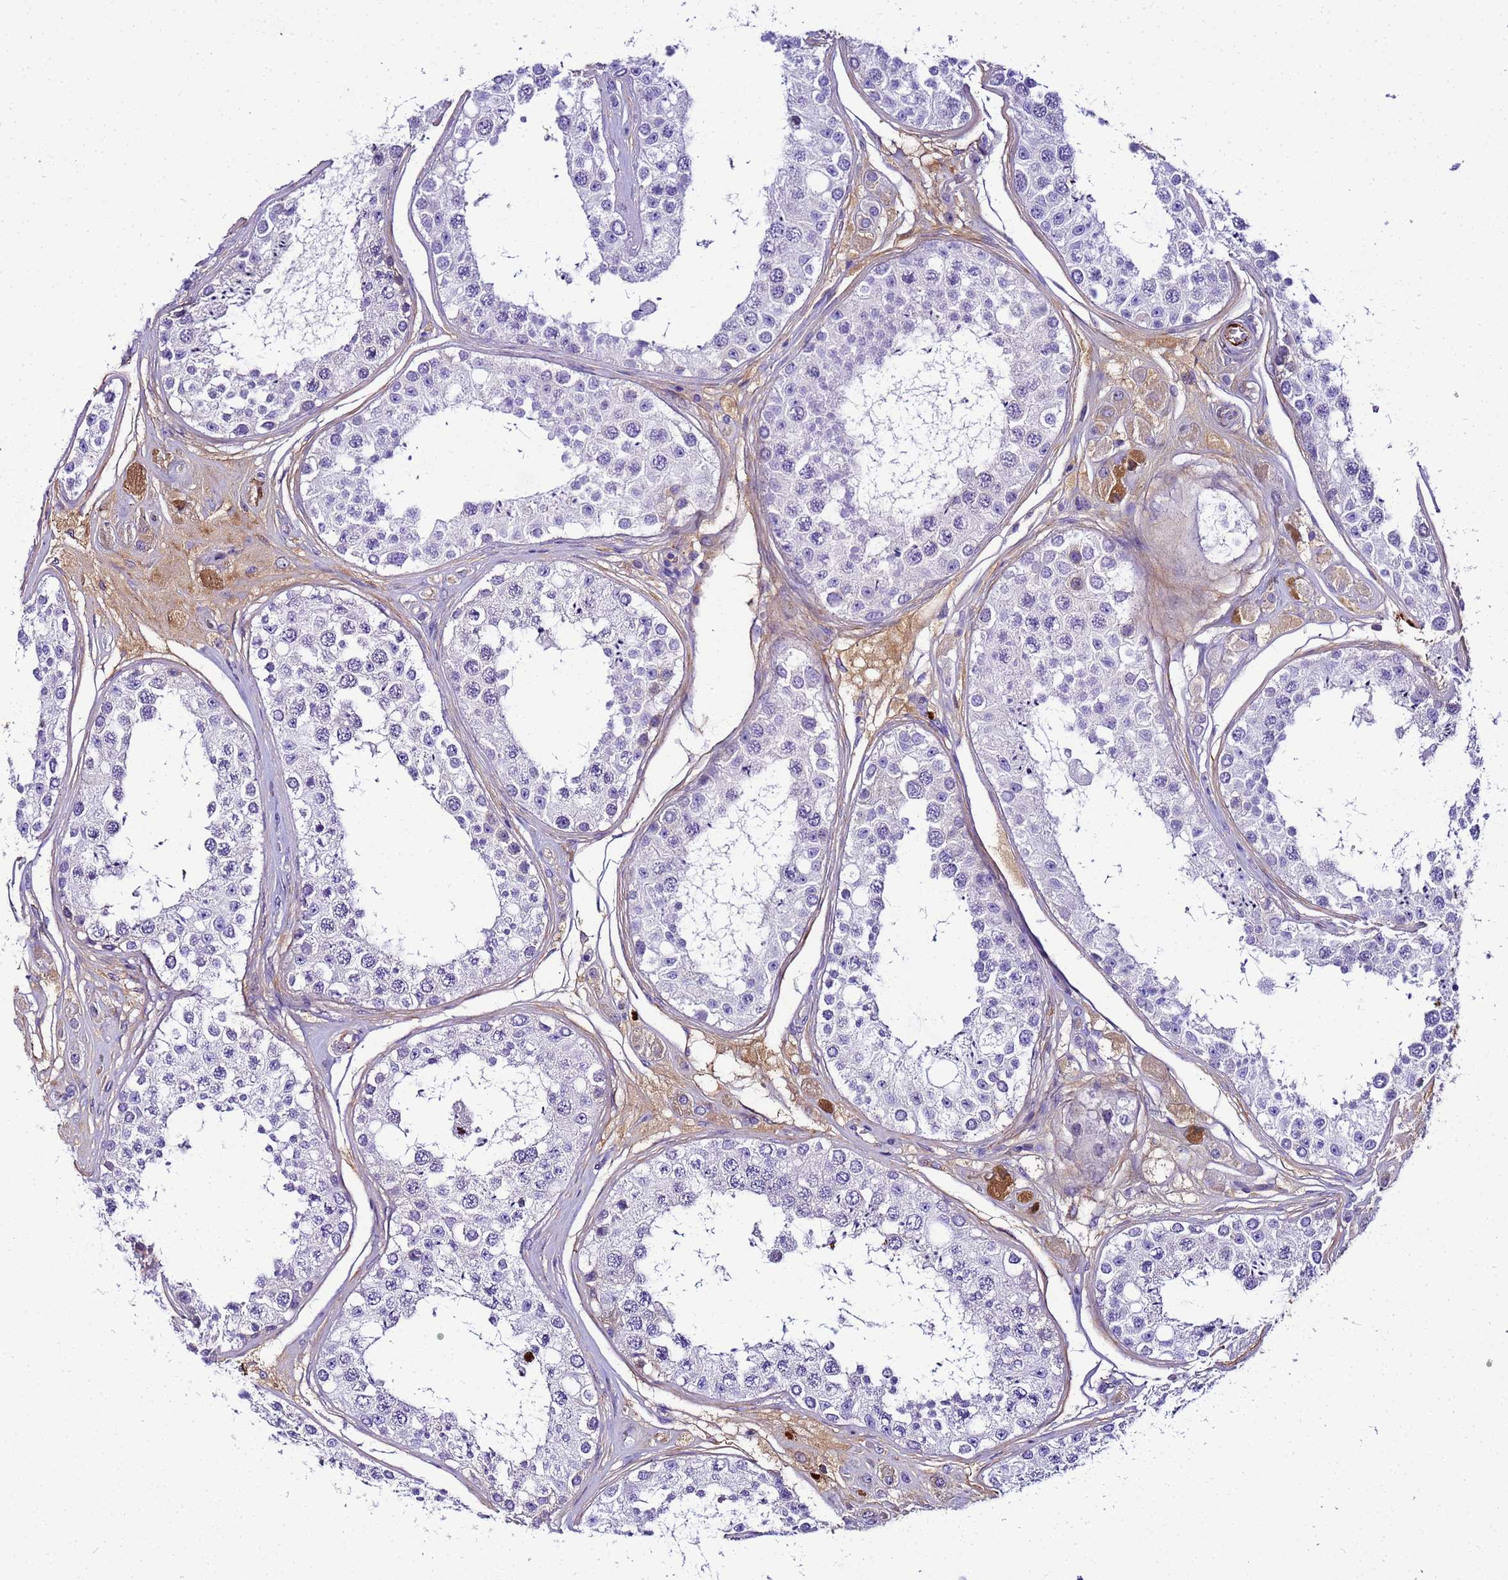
{"staining": {"intensity": "negative", "quantity": "none", "location": "none"}, "tissue": "testis", "cell_type": "Cells in seminiferous ducts", "image_type": "normal", "snomed": [{"axis": "morphology", "description": "Normal tissue, NOS"}, {"axis": "topography", "description": "Testis"}], "caption": "This histopathology image is of unremarkable testis stained with IHC to label a protein in brown with the nuclei are counter-stained blue. There is no staining in cells in seminiferous ducts. (DAB IHC, high magnification).", "gene": "CFHR1", "patient": {"sex": "male", "age": 25}}